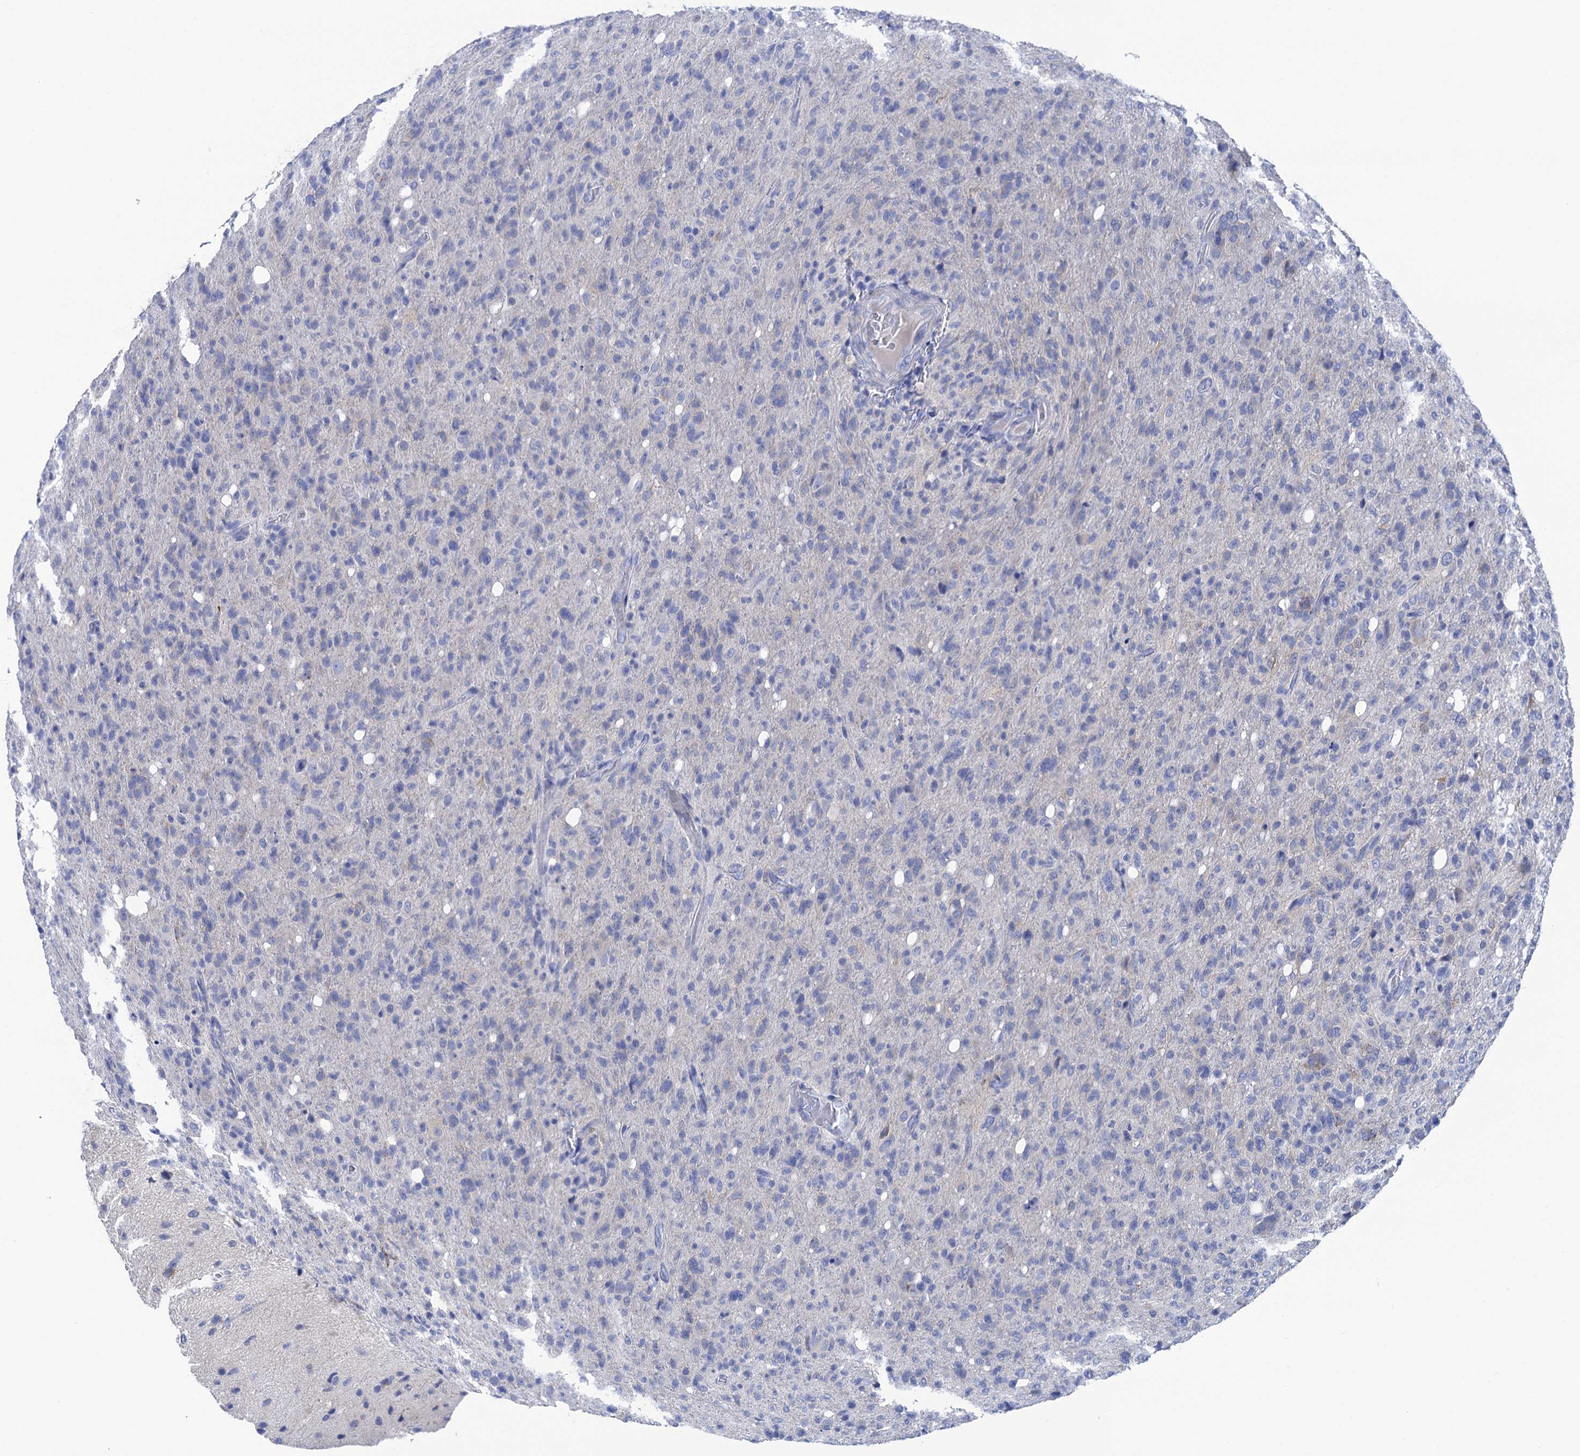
{"staining": {"intensity": "negative", "quantity": "none", "location": "none"}, "tissue": "glioma", "cell_type": "Tumor cells", "image_type": "cancer", "snomed": [{"axis": "morphology", "description": "Glioma, malignant, High grade"}, {"axis": "topography", "description": "Brain"}], "caption": "Immunohistochemical staining of glioma demonstrates no significant expression in tumor cells.", "gene": "RAB3IP", "patient": {"sex": "female", "age": 57}}